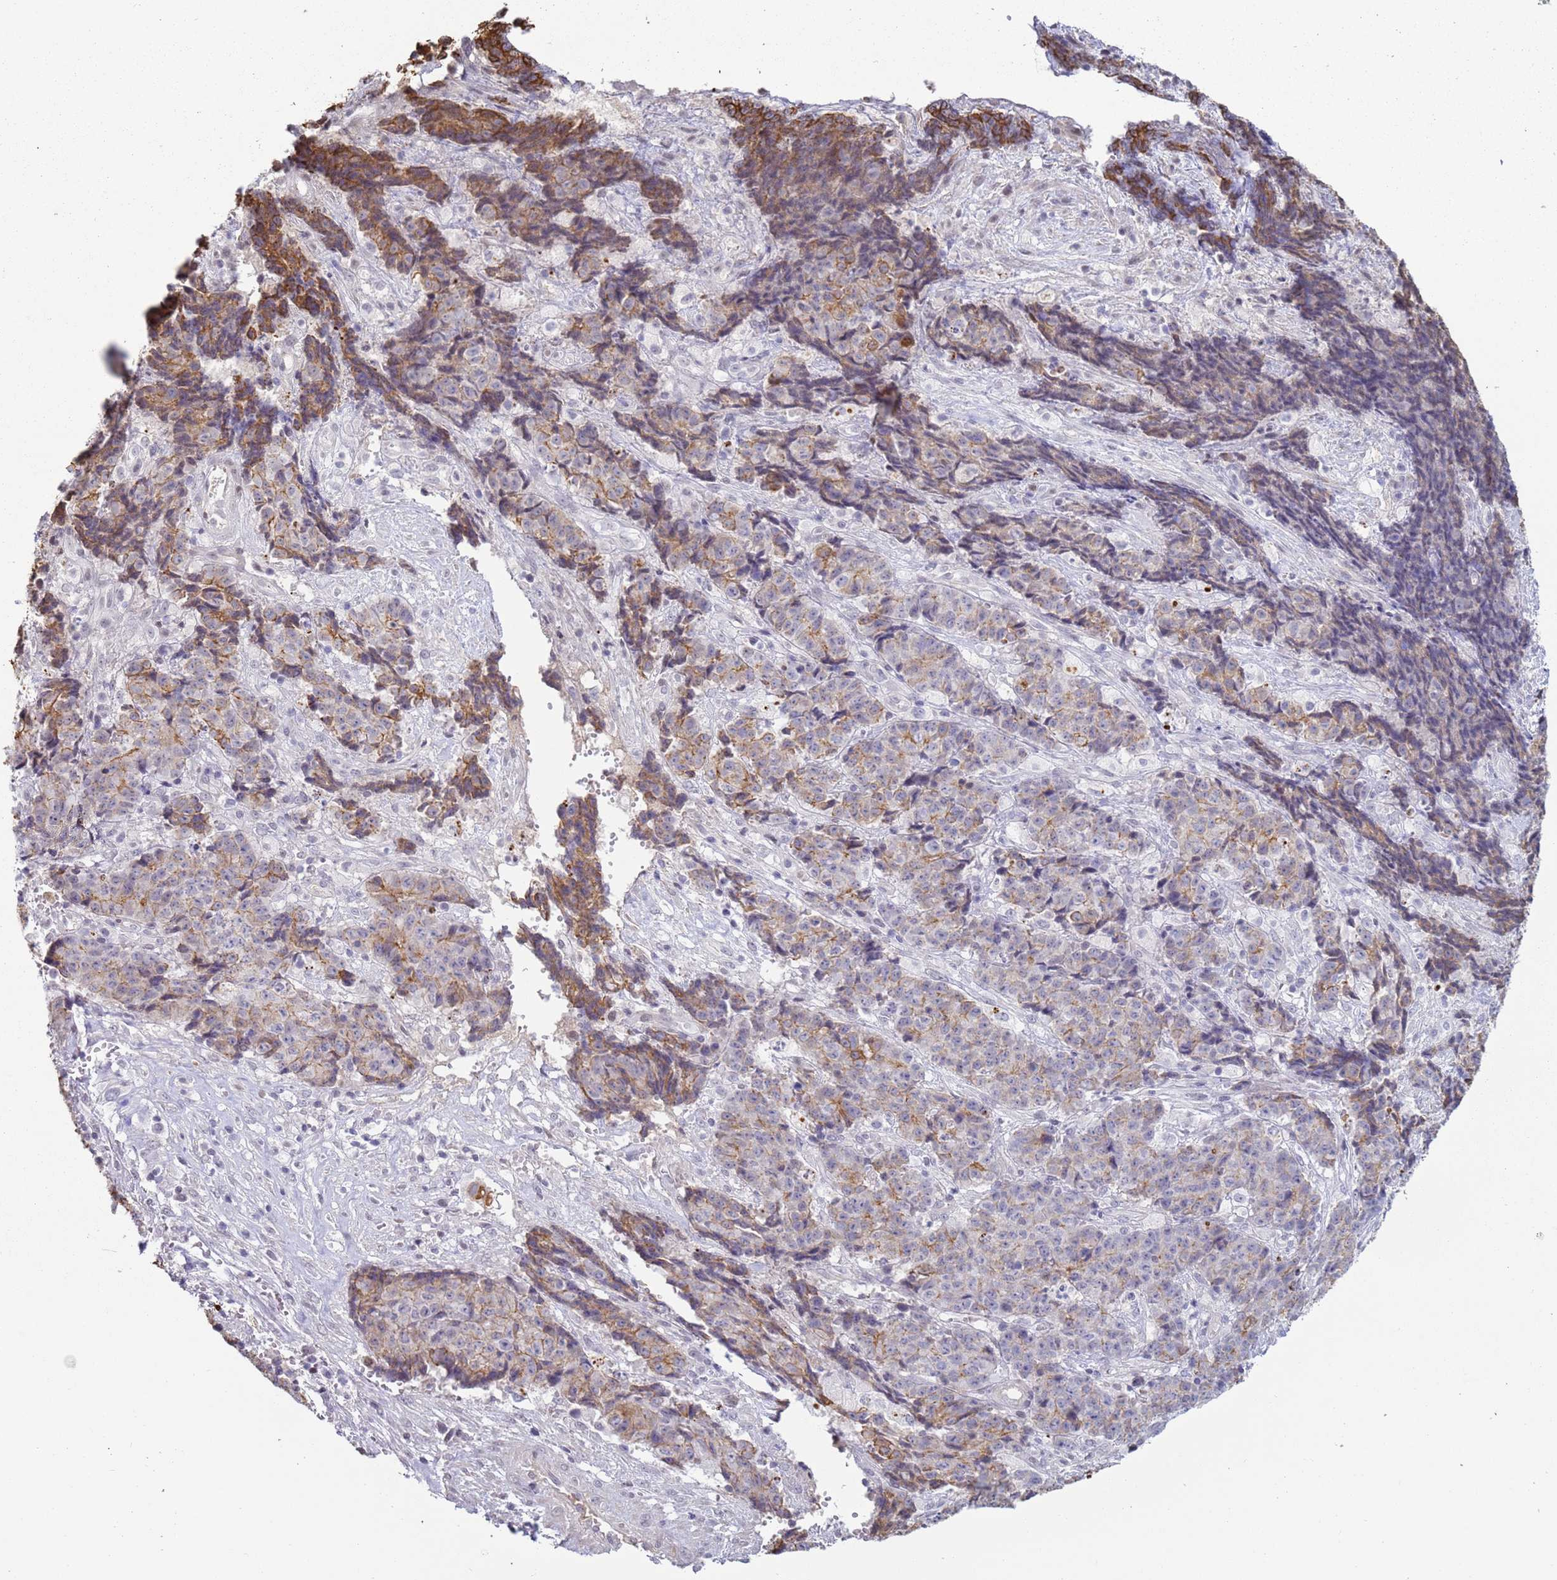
{"staining": {"intensity": "moderate", "quantity": "<25%", "location": "cytoplasmic/membranous"}, "tissue": "ovarian cancer", "cell_type": "Tumor cells", "image_type": "cancer", "snomed": [{"axis": "morphology", "description": "Carcinoma, endometroid"}, {"axis": "topography", "description": "Ovary"}], "caption": "Tumor cells demonstrate low levels of moderate cytoplasmic/membranous positivity in about <25% of cells in human endometroid carcinoma (ovarian). The staining is performed using DAB (3,3'-diaminobenzidine) brown chromogen to label protein expression. The nuclei are counter-stained blue using hematoxylin.", "gene": "NPAP1", "patient": {"sex": "female", "age": 42}}